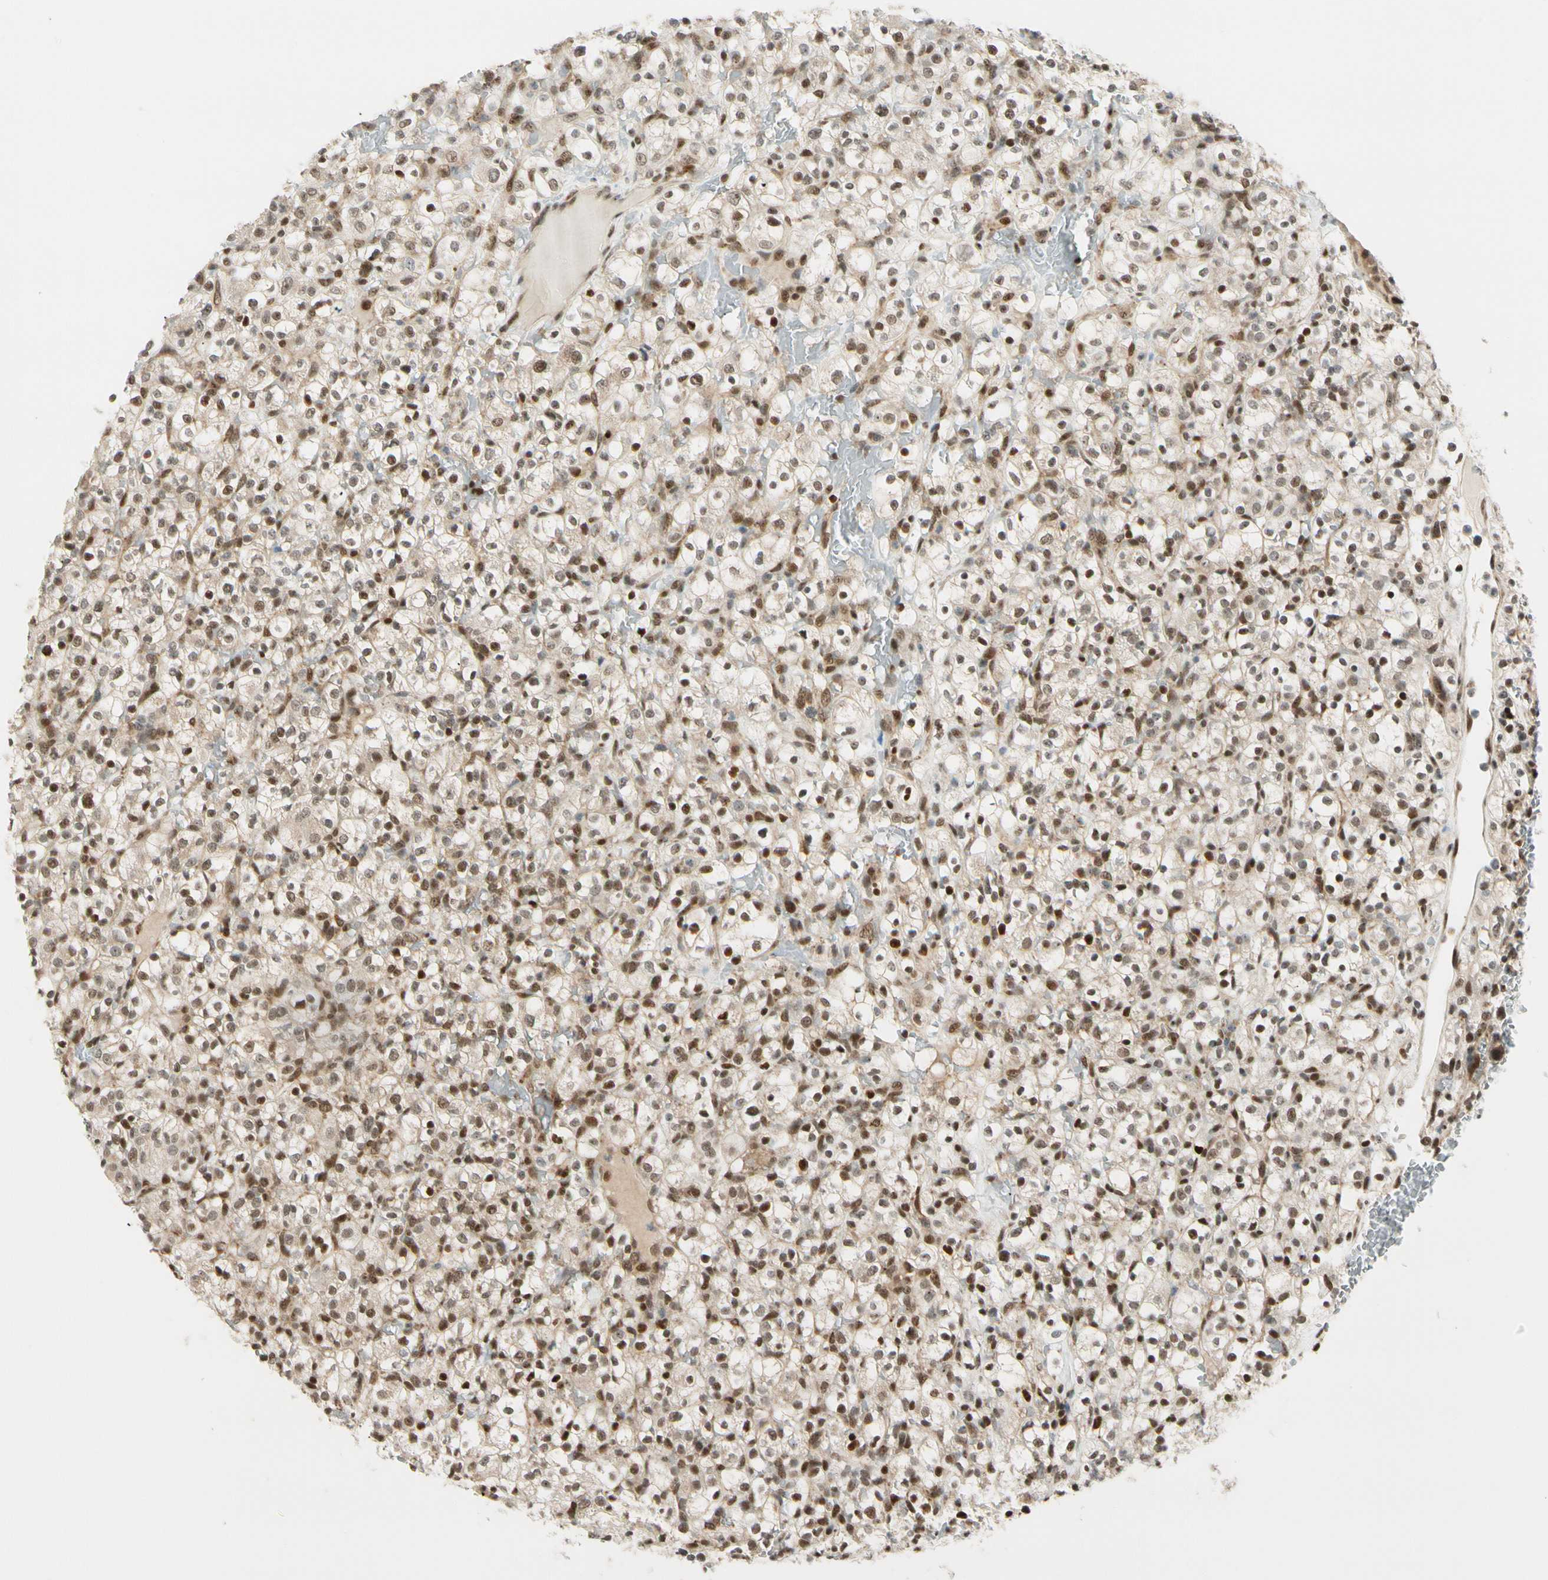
{"staining": {"intensity": "moderate", "quantity": ">75%", "location": "cytoplasmic/membranous,nuclear"}, "tissue": "renal cancer", "cell_type": "Tumor cells", "image_type": "cancer", "snomed": [{"axis": "morphology", "description": "Normal tissue, NOS"}, {"axis": "morphology", "description": "Adenocarcinoma, NOS"}, {"axis": "topography", "description": "Kidney"}], "caption": "A micrograph showing moderate cytoplasmic/membranous and nuclear positivity in approximately >75% of tumor cells in renal cancer (adenocarcinoma), as visualized by brown immunohistochemical staining.", "gene": "DAXX", "patient": {"sex": "female", "age": 72}}